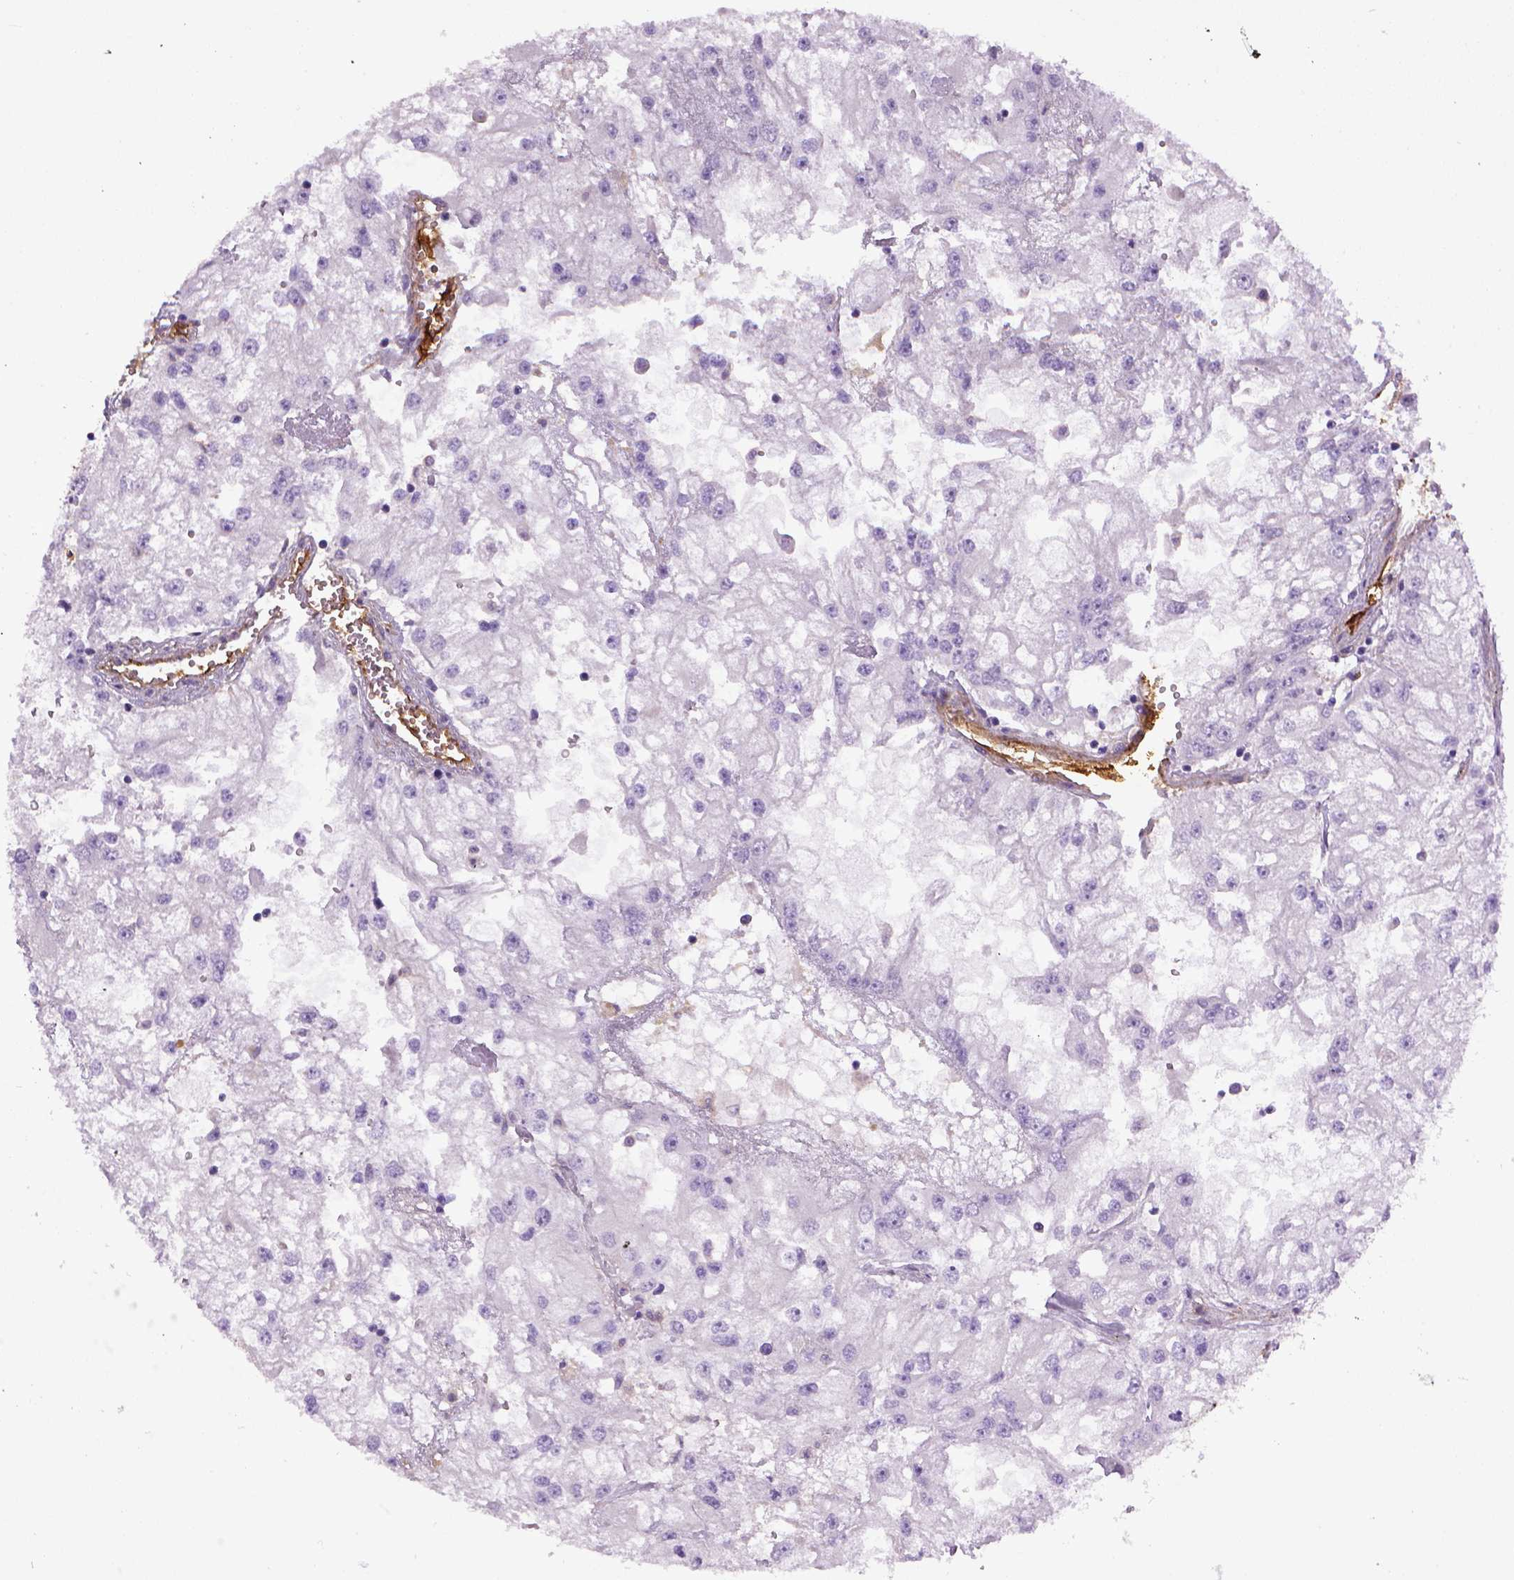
{"staining": {"intensity": "negative", "quantity": "none", "location": "none"}, "tissue": "renal cancer", "cell_type": "Tumor cells", "image_type": "cancer", "snomed": [{"axis": "morphology", "description": "Adenocarcinoma, NOS"}, {"axis": "topography", "description": "Kidney"}], "caption": "The micrograph displays no staining of tumor cells in renal cancer.", "gene": "ENG", "patient": {"sex": "male", "age": 59}}